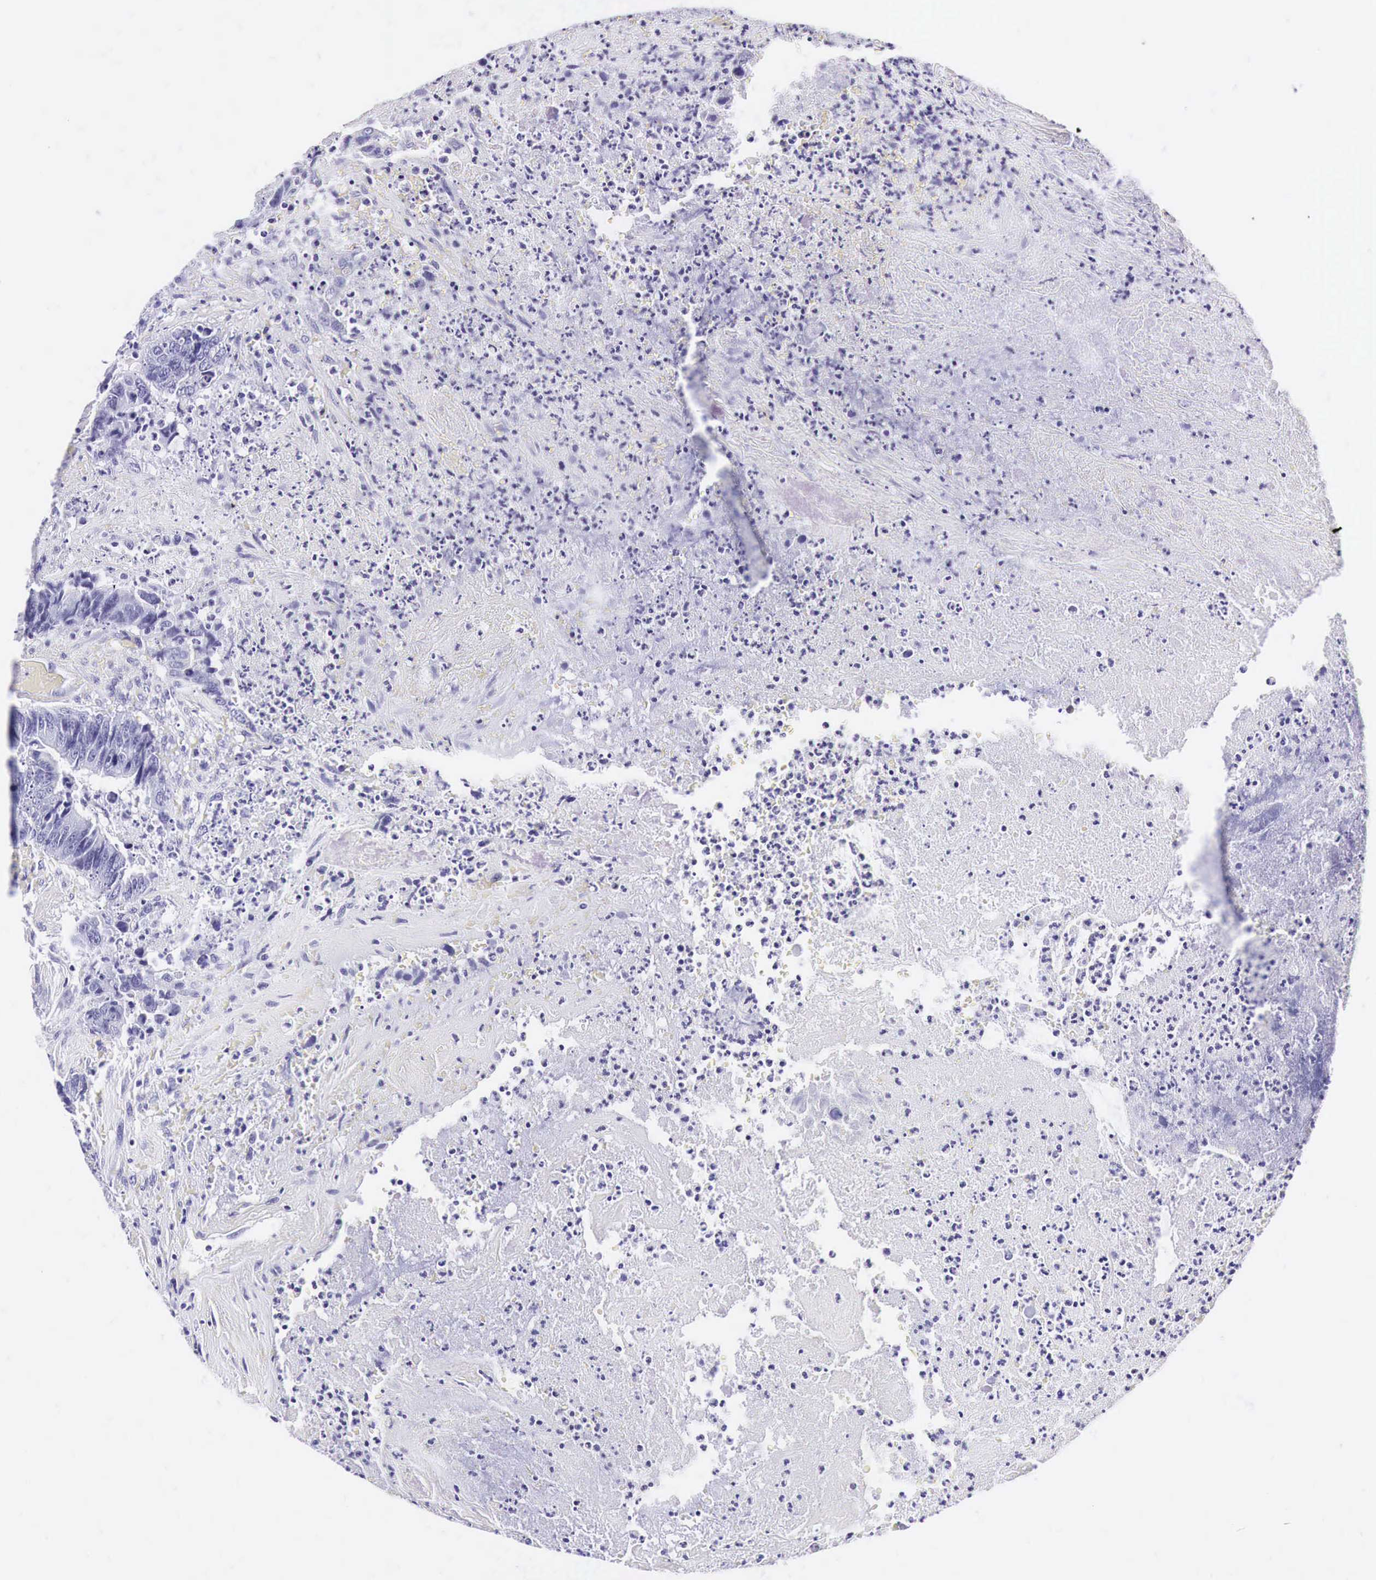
{"staining": {"intensity": "negative", "quantity": "none", "location": "none"}, "tissue": "colorectal cancer", "cell_type": "Tumor cells", "image_type": "cancer", "snomed": [{"axis": "morphology", "description": "Adenocarcinoma, NOS"}, {"axis": "topography", "description": "Rectum"}], "caption": "This is a image of IHC staining of colorectal cancer (adenocarcinoma), which shows no staining in tumor cells.", "gene": "ACP3", "patient": {"sex": "female", "age": 65}}